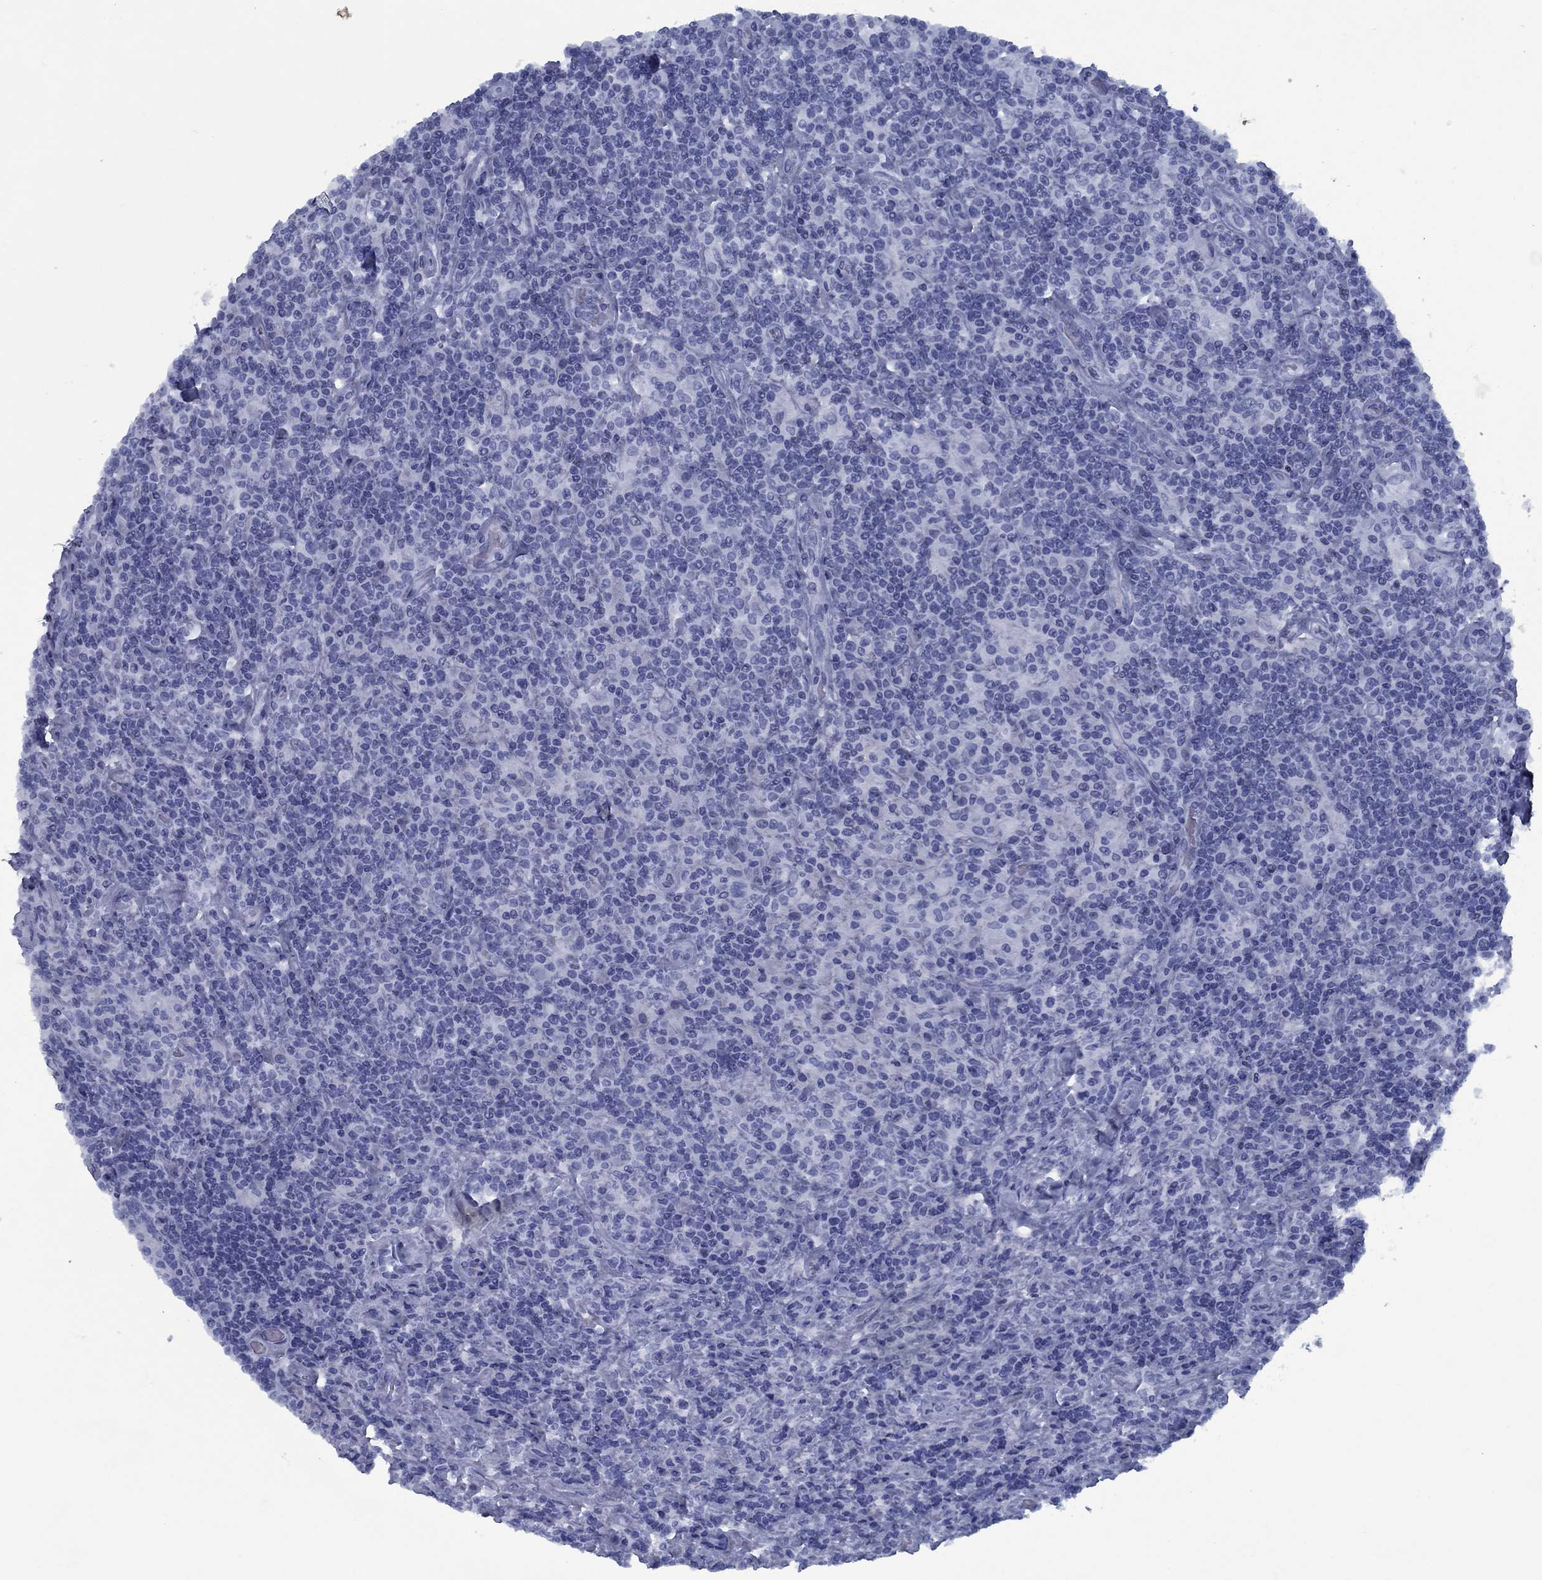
{"staining": {"intensity": "negative", "quantity": "none", "location": "none"}, "tissue": "lymphoma", "cell_type": "Tumor cells", "image_type": "cancer", "snomed": [{"axis": "morphology", "description": "Hodgkin's disease, NOS"}, {"axis": "topography", "description": "Lymph node"}], "caption": "IHC of Hodgkin's disease shows no staining in tumor cells.", "gene": "PNMA8A", "patient": {"sex": "male", "age": 70}}